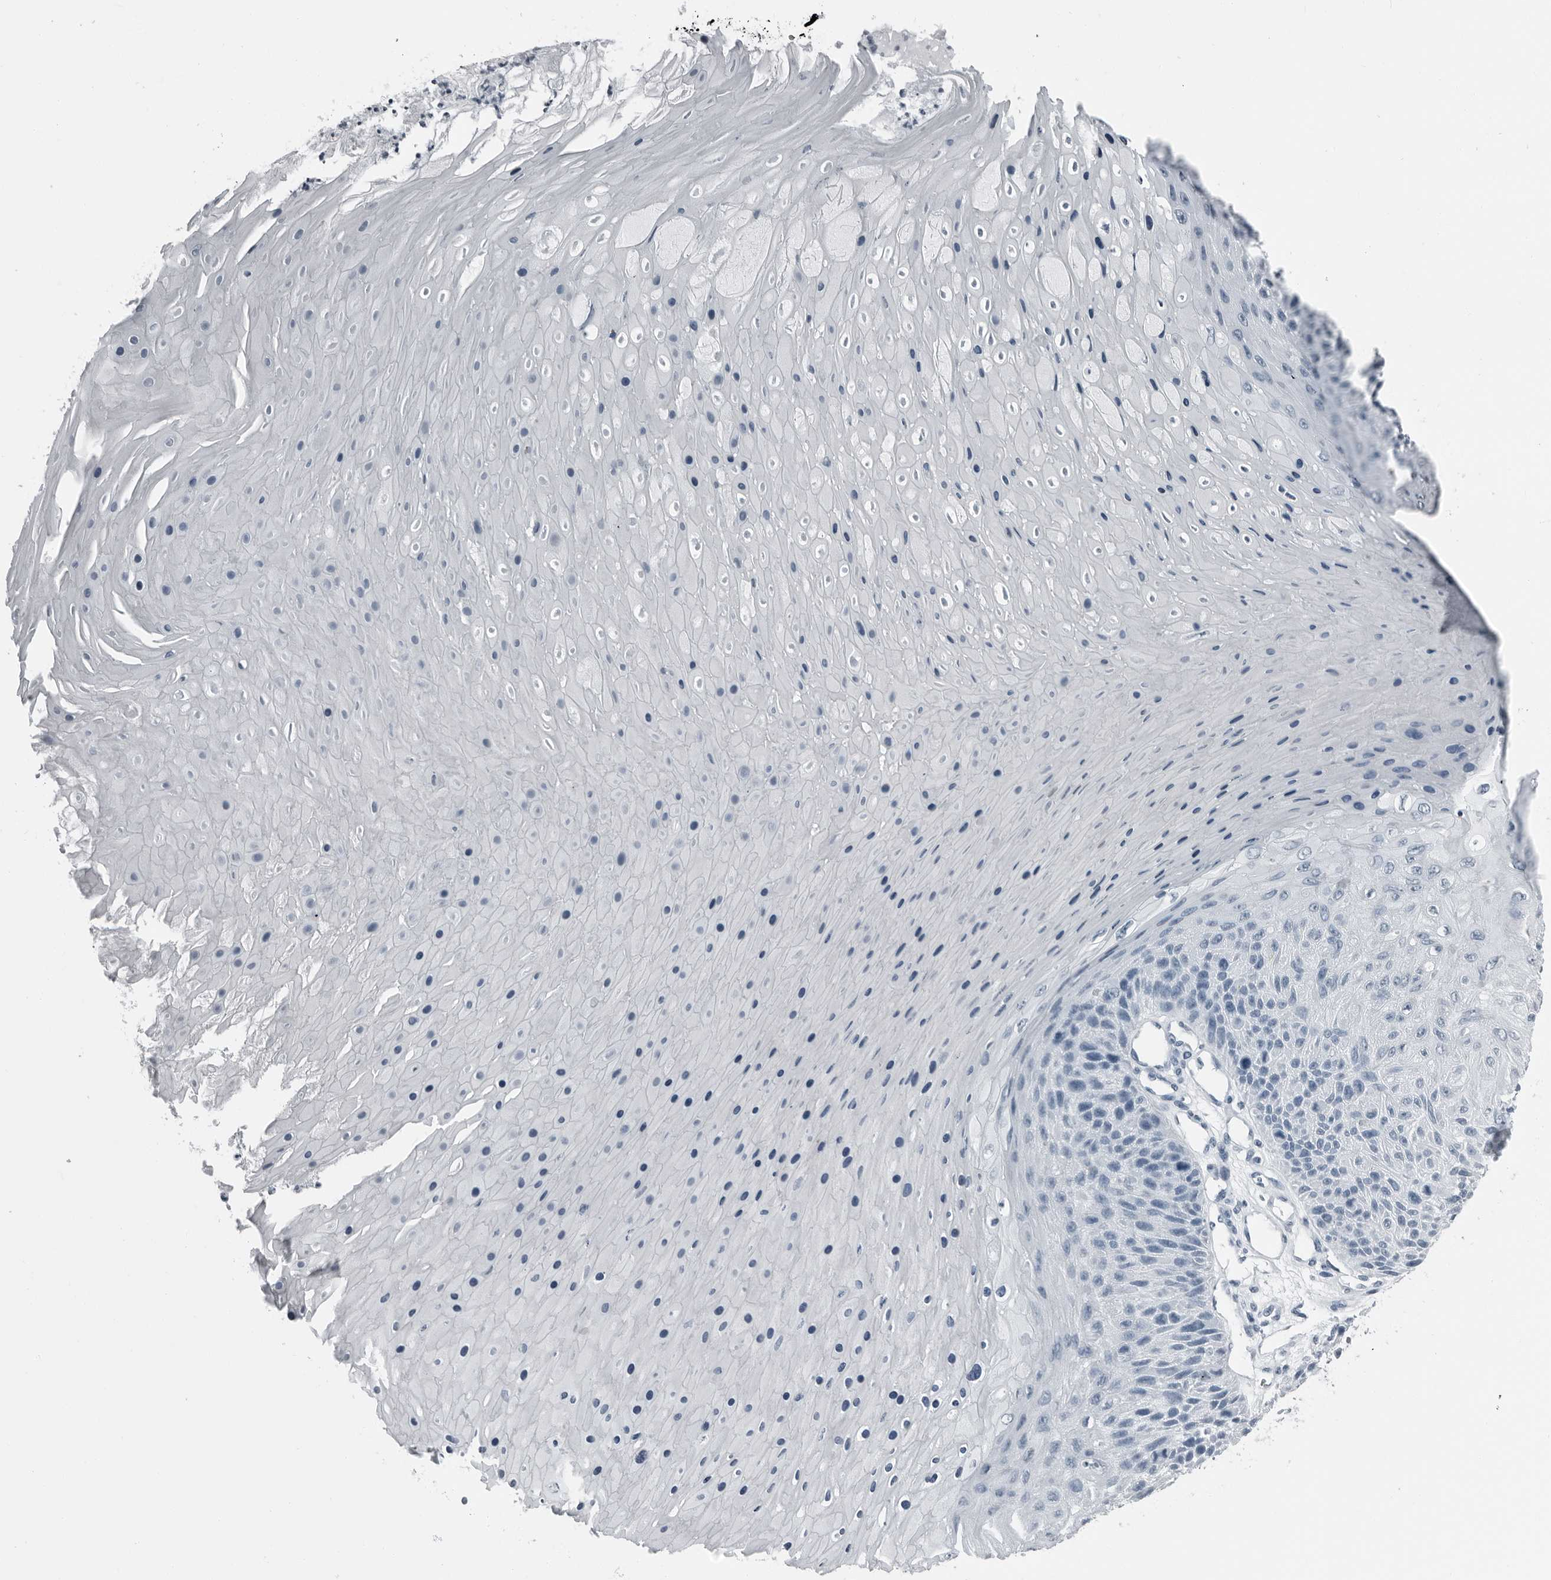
{"staining": {"intensity": "negative", "quantity": "none", "location": "none"}, "tissue": "skin cancer", "cell_type": "Tumor cells", "image_type": "cancer", "snomed": [{"axis": "morphology", "description": "Squamous cell carcinoma, NOS"}, {"axis": "topography", "description": "Skin"}], "caption": "DAB (3,3'-diaminobenzidine) immunohistochemical staining of skin squamous cell carcinoma demonstrates no significant expression in tumor cells.", "gene": "PRSS1", "patient": {"sex": "female", "age": 88}}